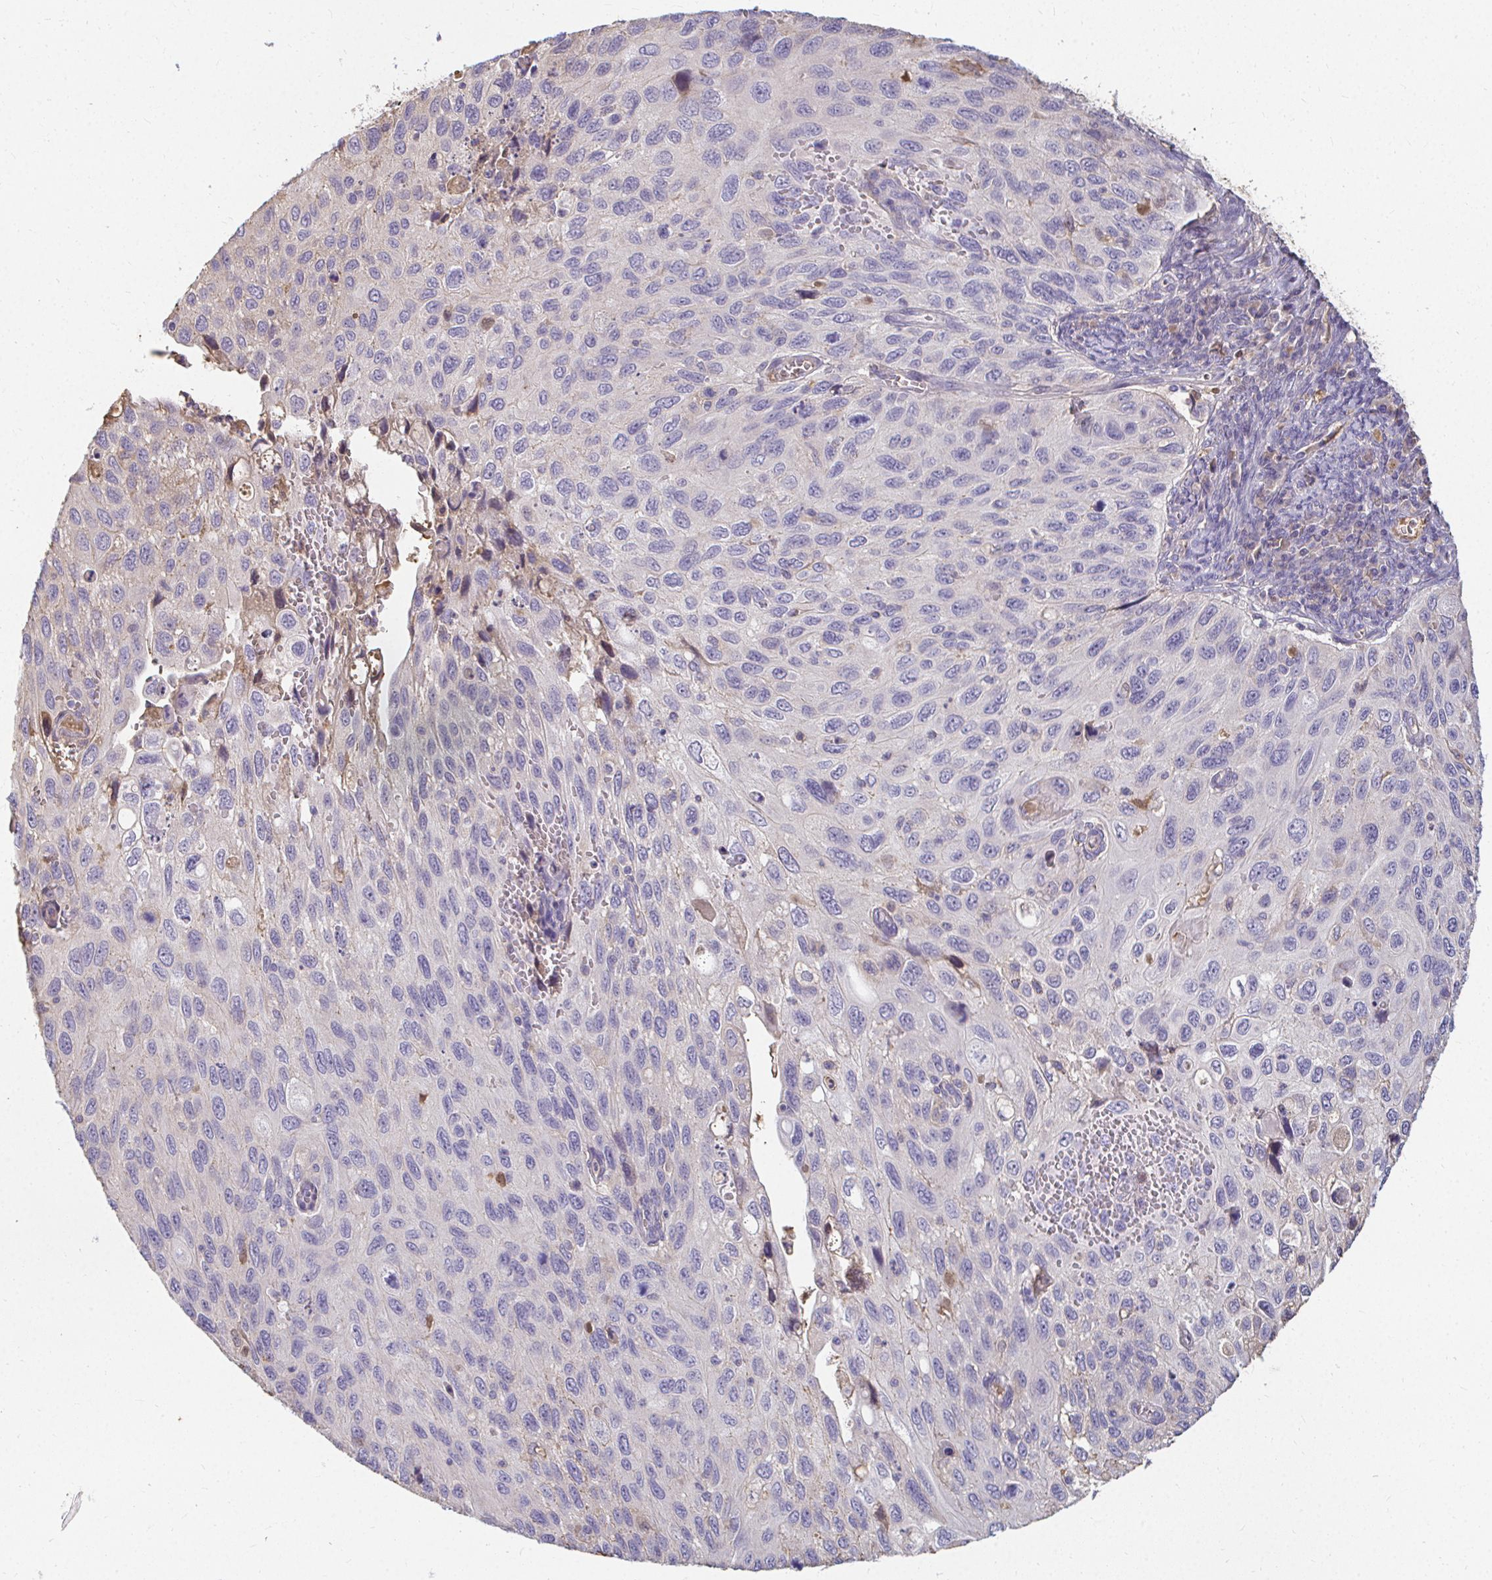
{"staining": {"intensity": "negative", "quantity": "none", "location": "none"}, "tissue": "cervical cancer", "cell_type": "Tumor cells", "image_type": "cancer", "snomed": [{"axis": "morphology", "description": "Squamous cell carcinoma, NOS"}, {"axis": "topography", "description": "Cervix"}], "caption": "Squamous cell carcinoma (cervical) was stained to show a protein in brown. There is no significant staining in tumor cells.", "gene": "LOXL4", "patient": {"sex": "female", "age": 70}}